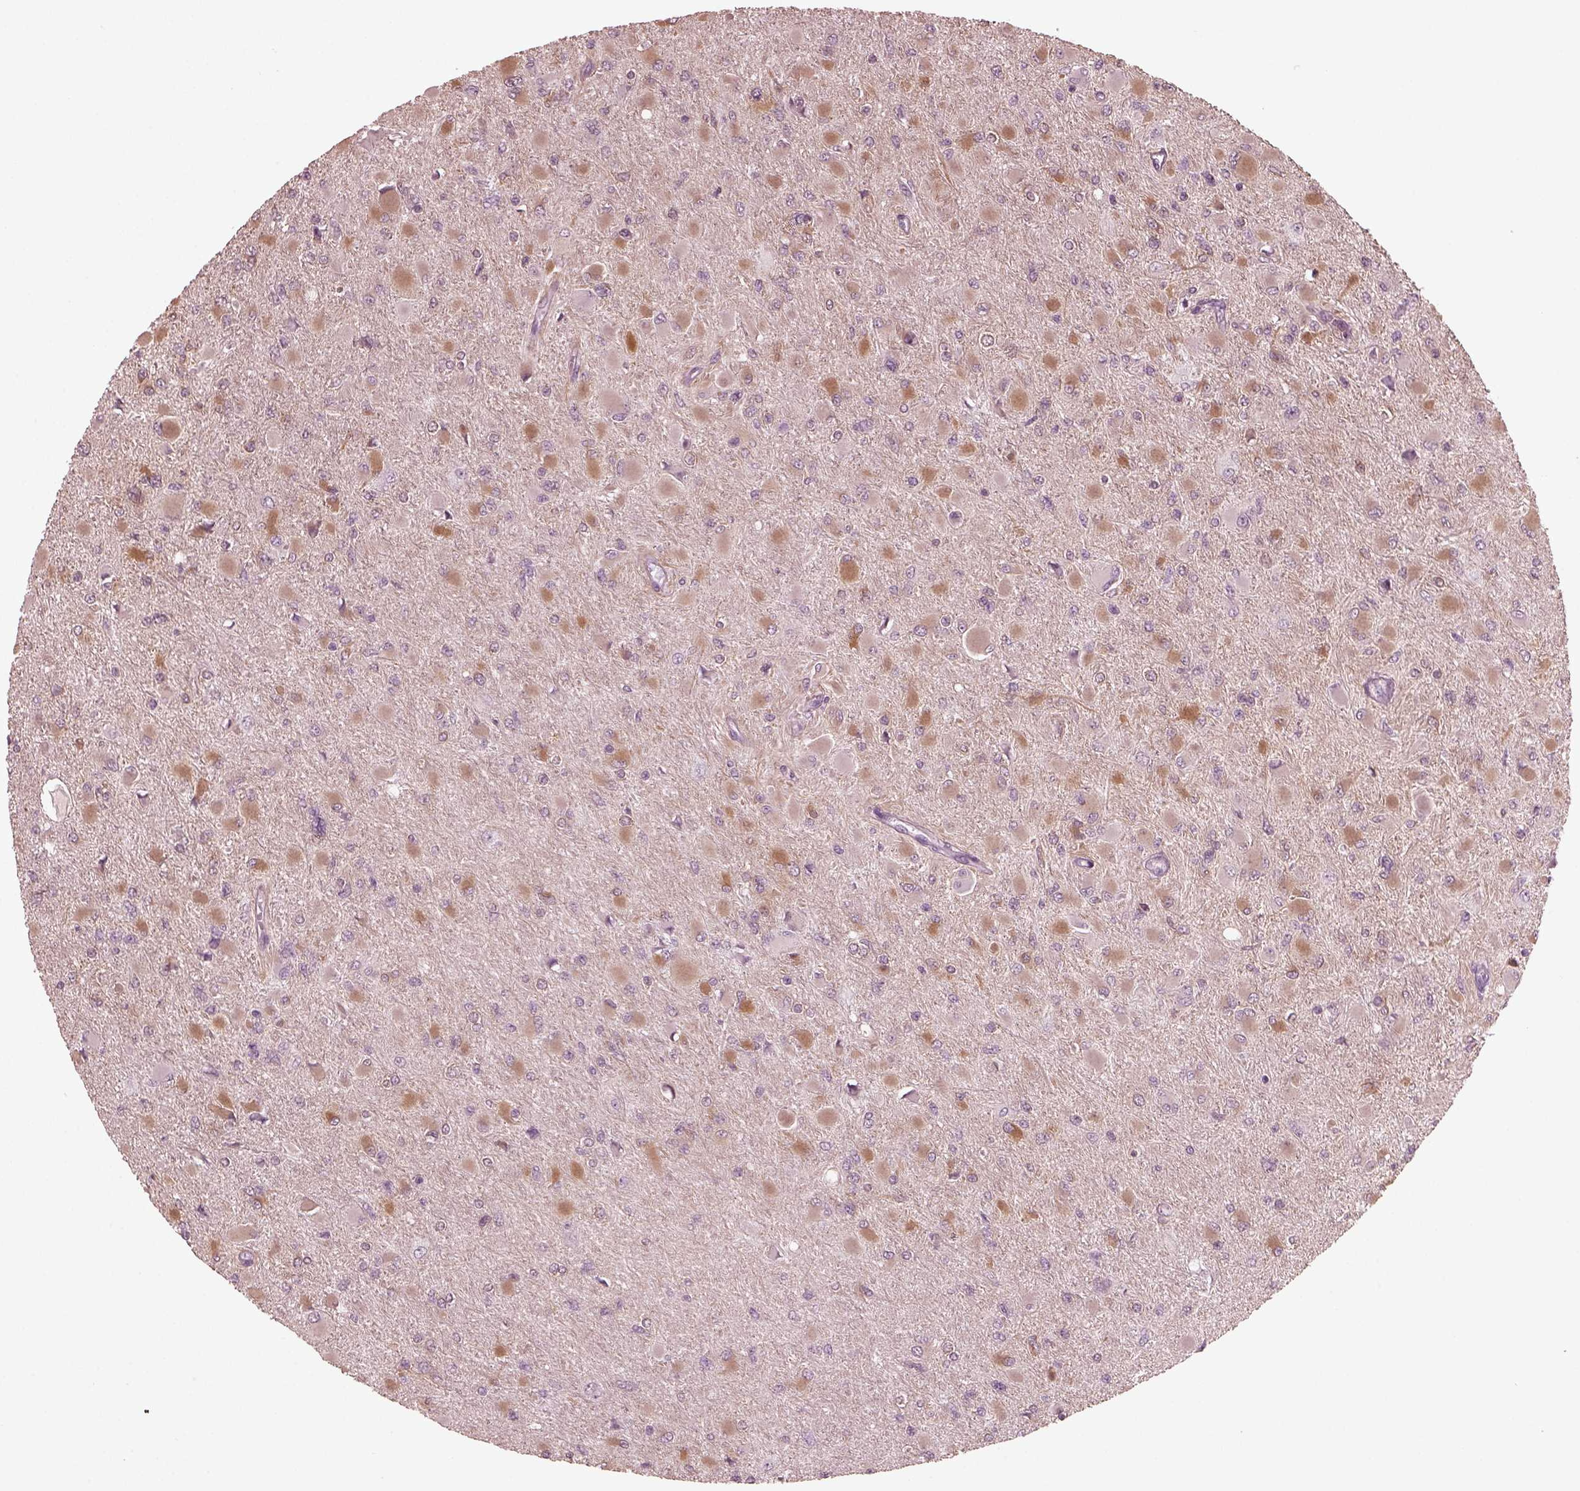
{"staining": {"intensity": "moderate", "quantity": "25%-75%", "location": "cytoplasmic/membranous"}, "tissue": "glioma", "cell_type": "Tumor cells", "image_type": "cancer", "snomed": [{"axis": "morphology", "description": "Glioma, malignant, High grade"}, {"axis": "topography", "description": "Cerebral cortex"}], "caption": "Immunohistochemistry of glioma exhibits medium levels of moderate cytoplasmic/membranous expression in about 25%-75% of tumor cells.", "gene": "GRM6", "patient": {"sex": "female", "age": 36}}